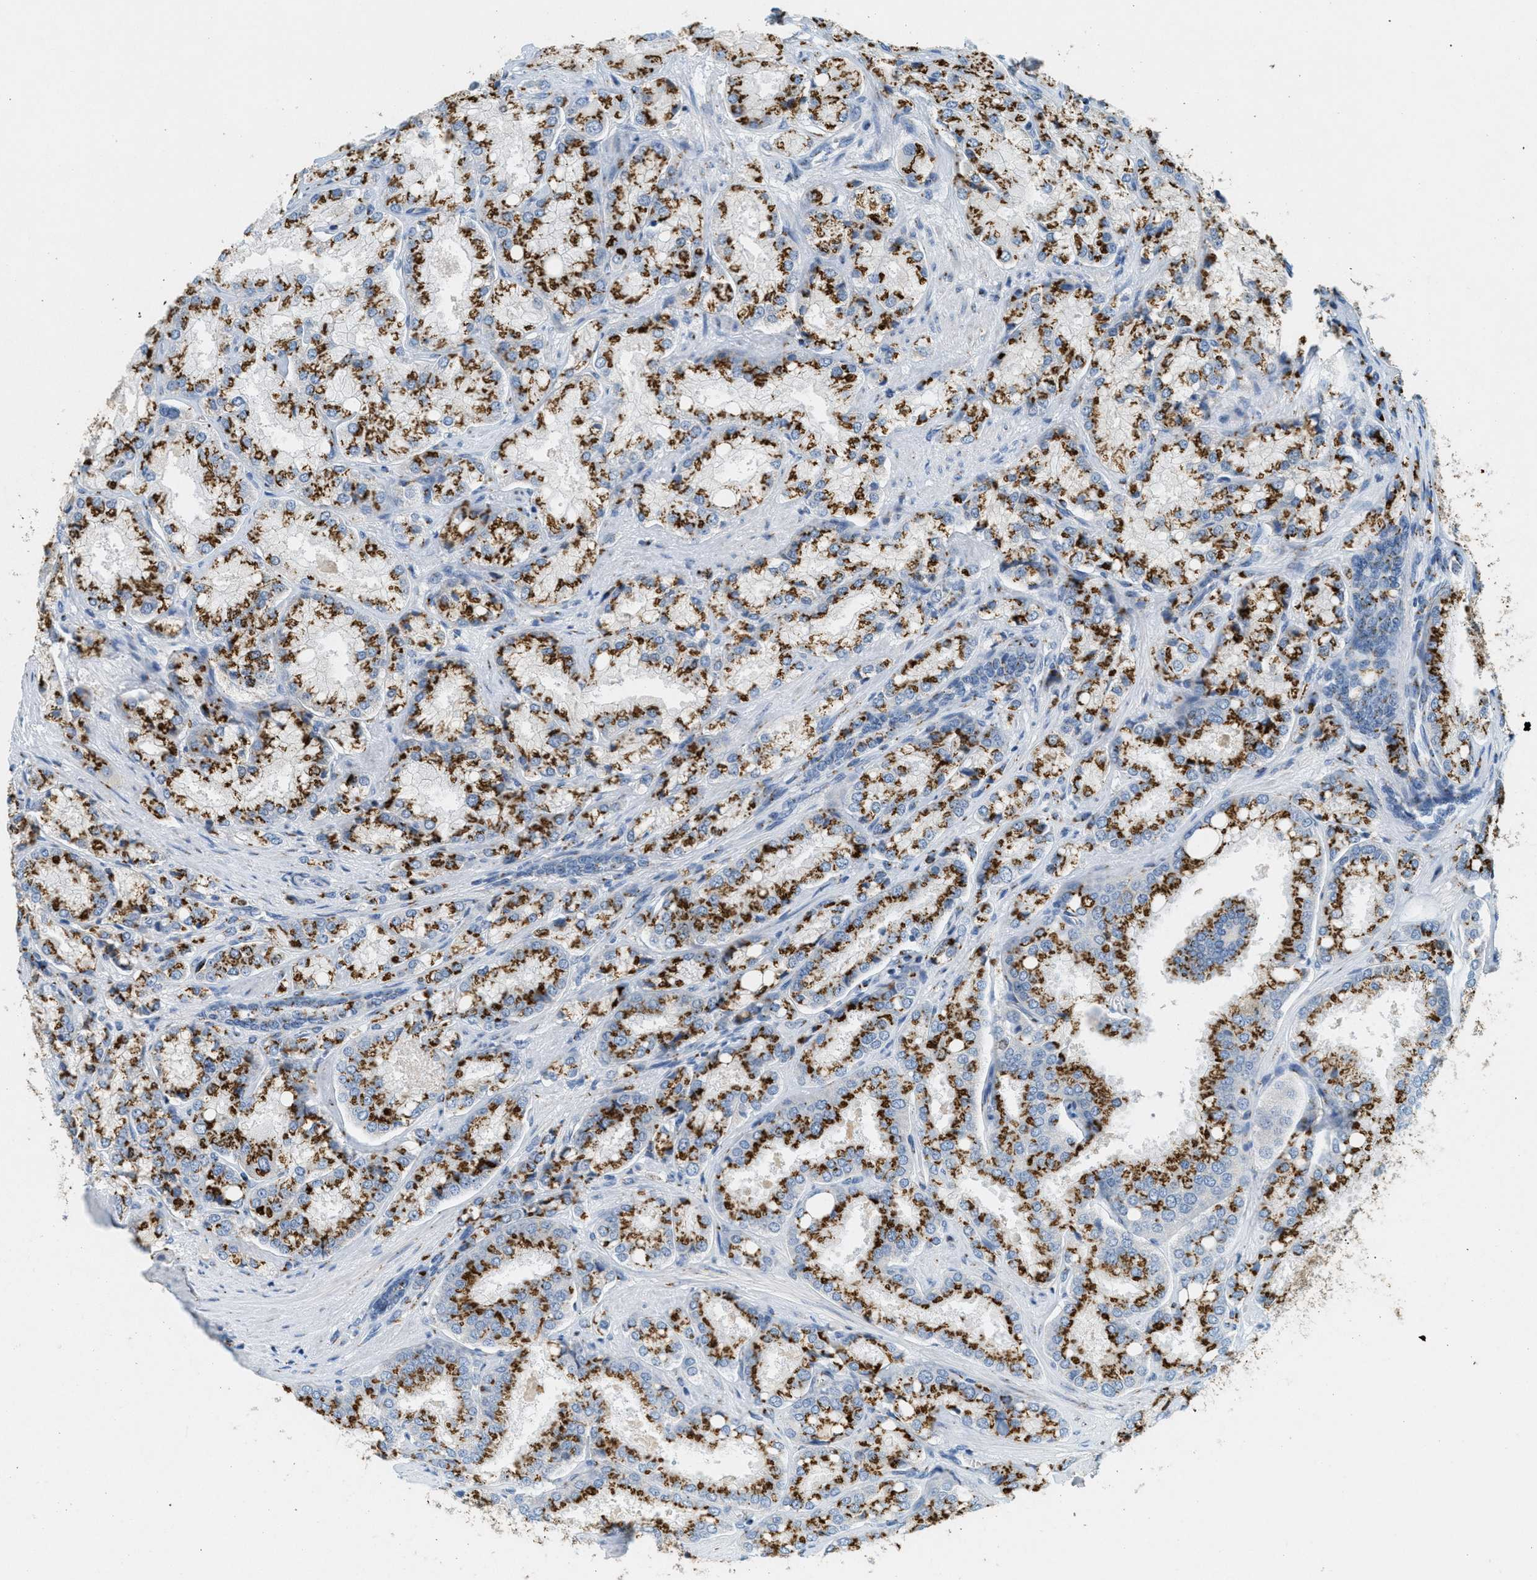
{"staining": {"intensity": "strong", "quantity": ">75%", "location": "cytoplasmic/membranous"}, "tissue": "prostate cancer", "cell_type": "Tumor cells", "image_type": "cancer", "snomed": [{"axis": "morphology", "description": "Adenocarcinoma, High grade"}, {"axis": "topography", "description": "Prostate"}], "caption": "Human prostate cancer stained with a protein marker displays strong staining in tumor cells.", "gene": "ENTPD4", "patient": {"sex": "male", "age": 50}}